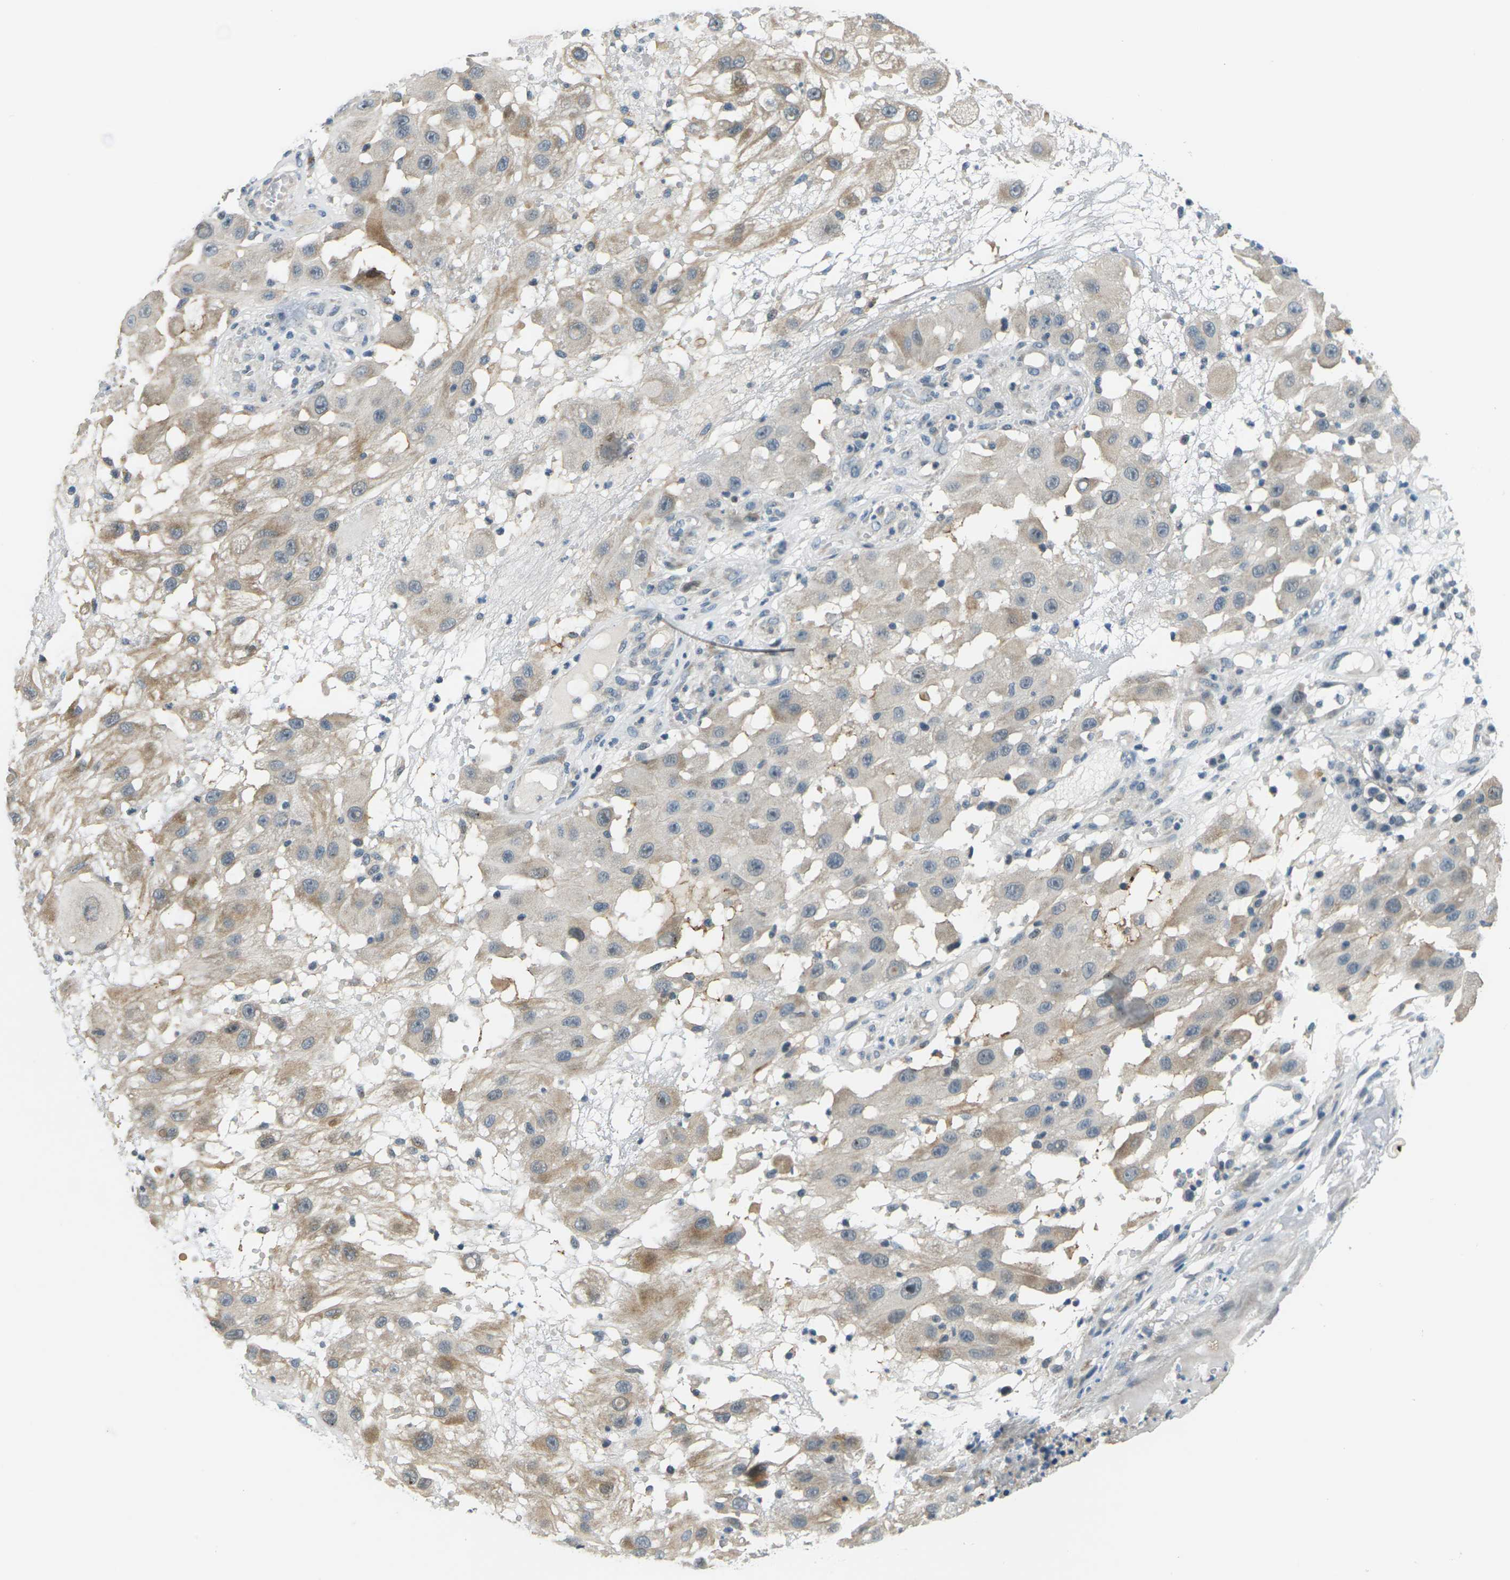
{"staining": {"intensity": "weak", "quantity": "25%-75%", "location": "cytoplasmic/membranous"}, "tissue": "melanoma", "cell_type": "Tumor cells", "image_type": "cancer", "snomed": [{"axis": "morphology", "description": "Malignant melanoma, NOS"}, {"axis": "topography", "description": "Skin"}], "caption": "Malignant melanoma stained with a brown dye demonstrates weak cytoplasmic/membranous positive expression in approximately 25%-75% of tumor cells.", "gene": "SLC13A3", "patient": {"sex": "female", "age": 81}}